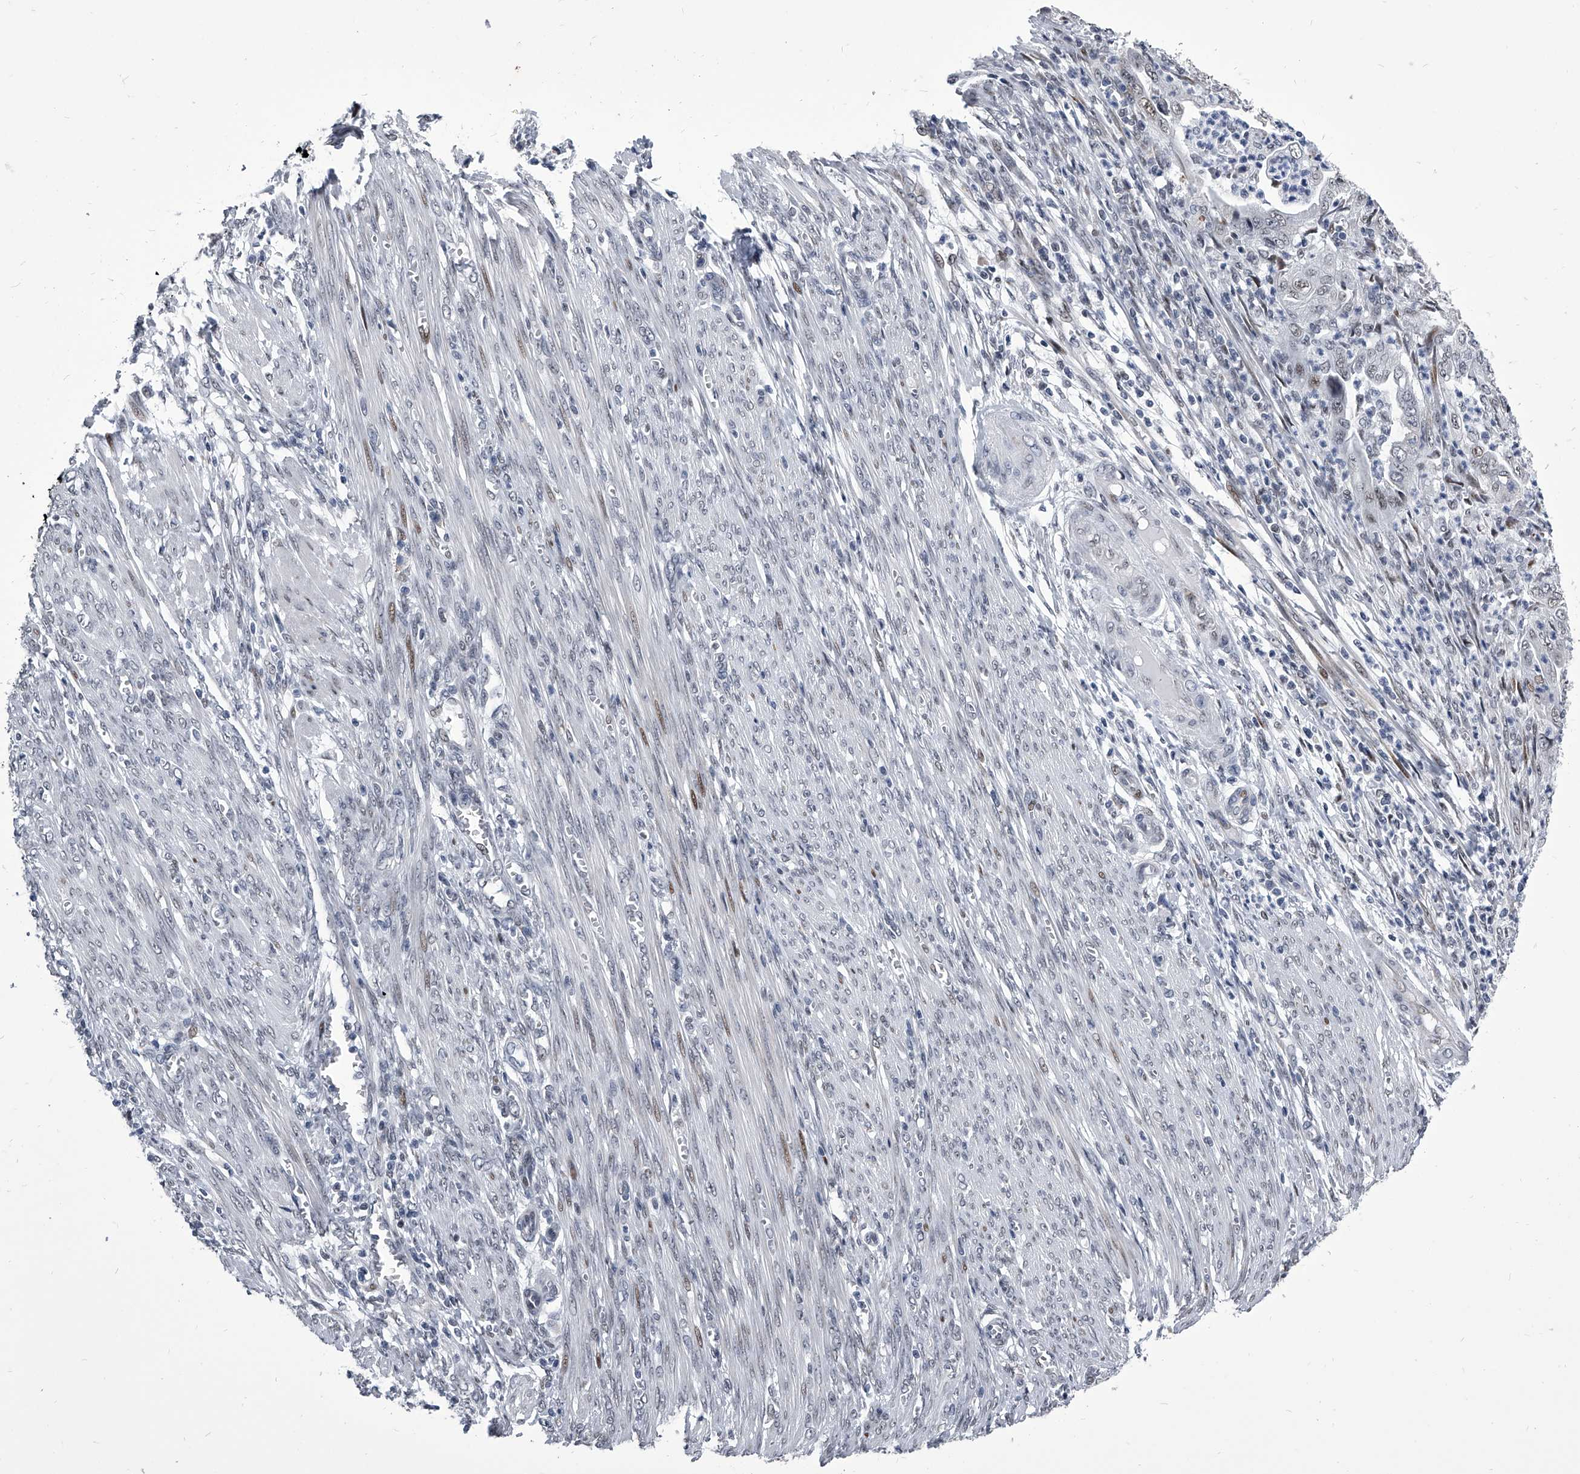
{"staining": {"intensity": "negative", "quantity": "none", "location": "none"}, "tissue": "endometrial cancer", "cell_type": "Tumor cells", "image_type": "cancer", "snomed": [{"axis": "morphology", "description": "Adenocarcinoma, NOS"}, {"axis": "topography", "description": "Endometrium"}], "caption": "DAB (3,3'-diaminobenzidine) immunohistochemical staining of endometrial adenocarcinoma reveals no significant expression in tumor cells.", "gene": "CMTR1", "patient": {"sex": "female", "age": 51}}